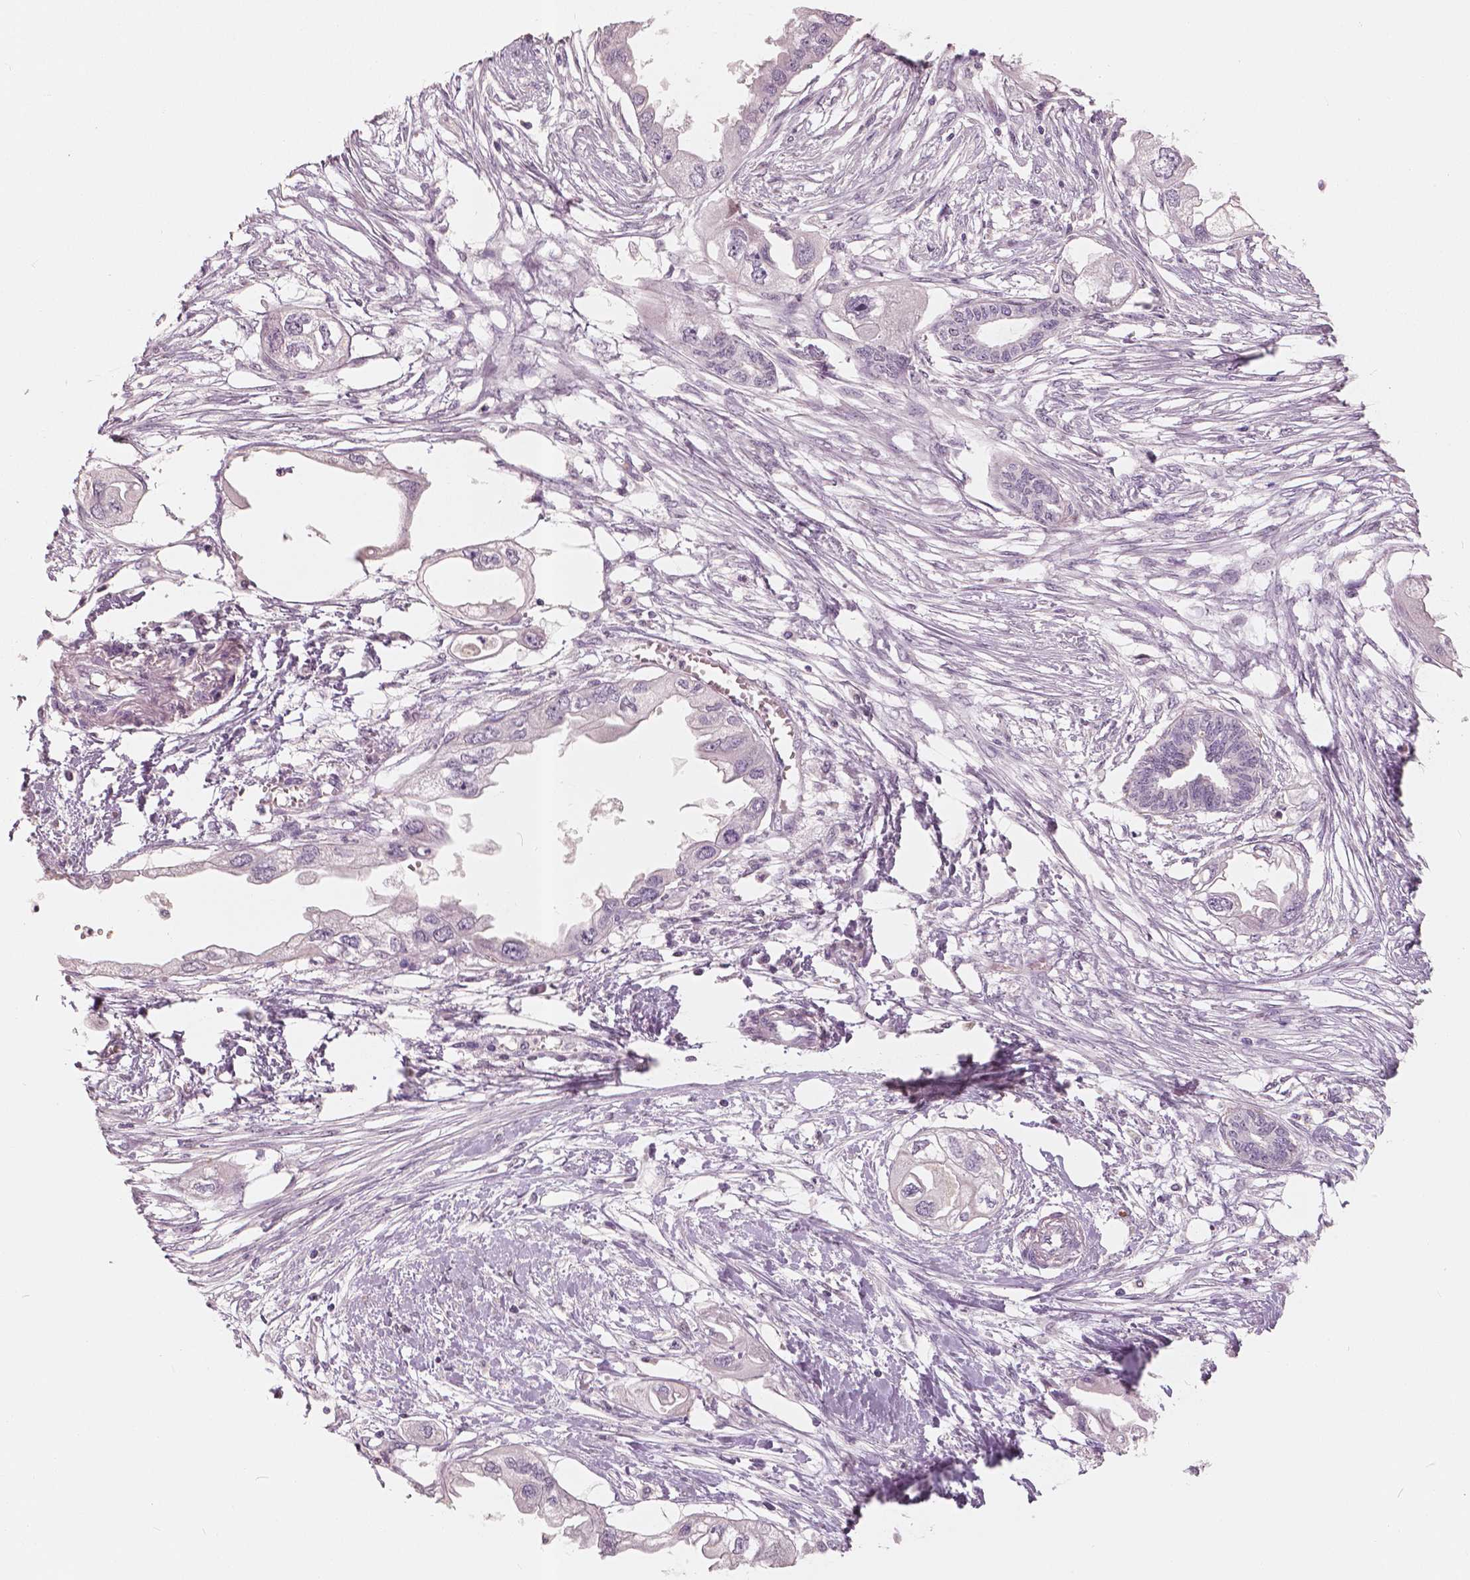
{"staining": {"intensity": "negative", "quantity": "none", "location": "none"}, "tissue": "endometrial cancer", "cell_type": "Tumor cells", "image_type": "cancer", "snomed": [{"axis": "morphology", "description": "Adenocarcinoma, NOS"}, {"axis": "morphology", "description": "Adenocarcinoma, metastatic, NOS"}, {"axis": "topography", "description": "Adipose tissue"}, {"axis": "topography", "description": "Endometrium"}], "caption": "Endometrial cancer stained for a protein using immunohistochemistry (IHC) demonstrates no expression tumor cells.", "gene": "SAT2", "patient": {"sex": "female", "age": 67}}